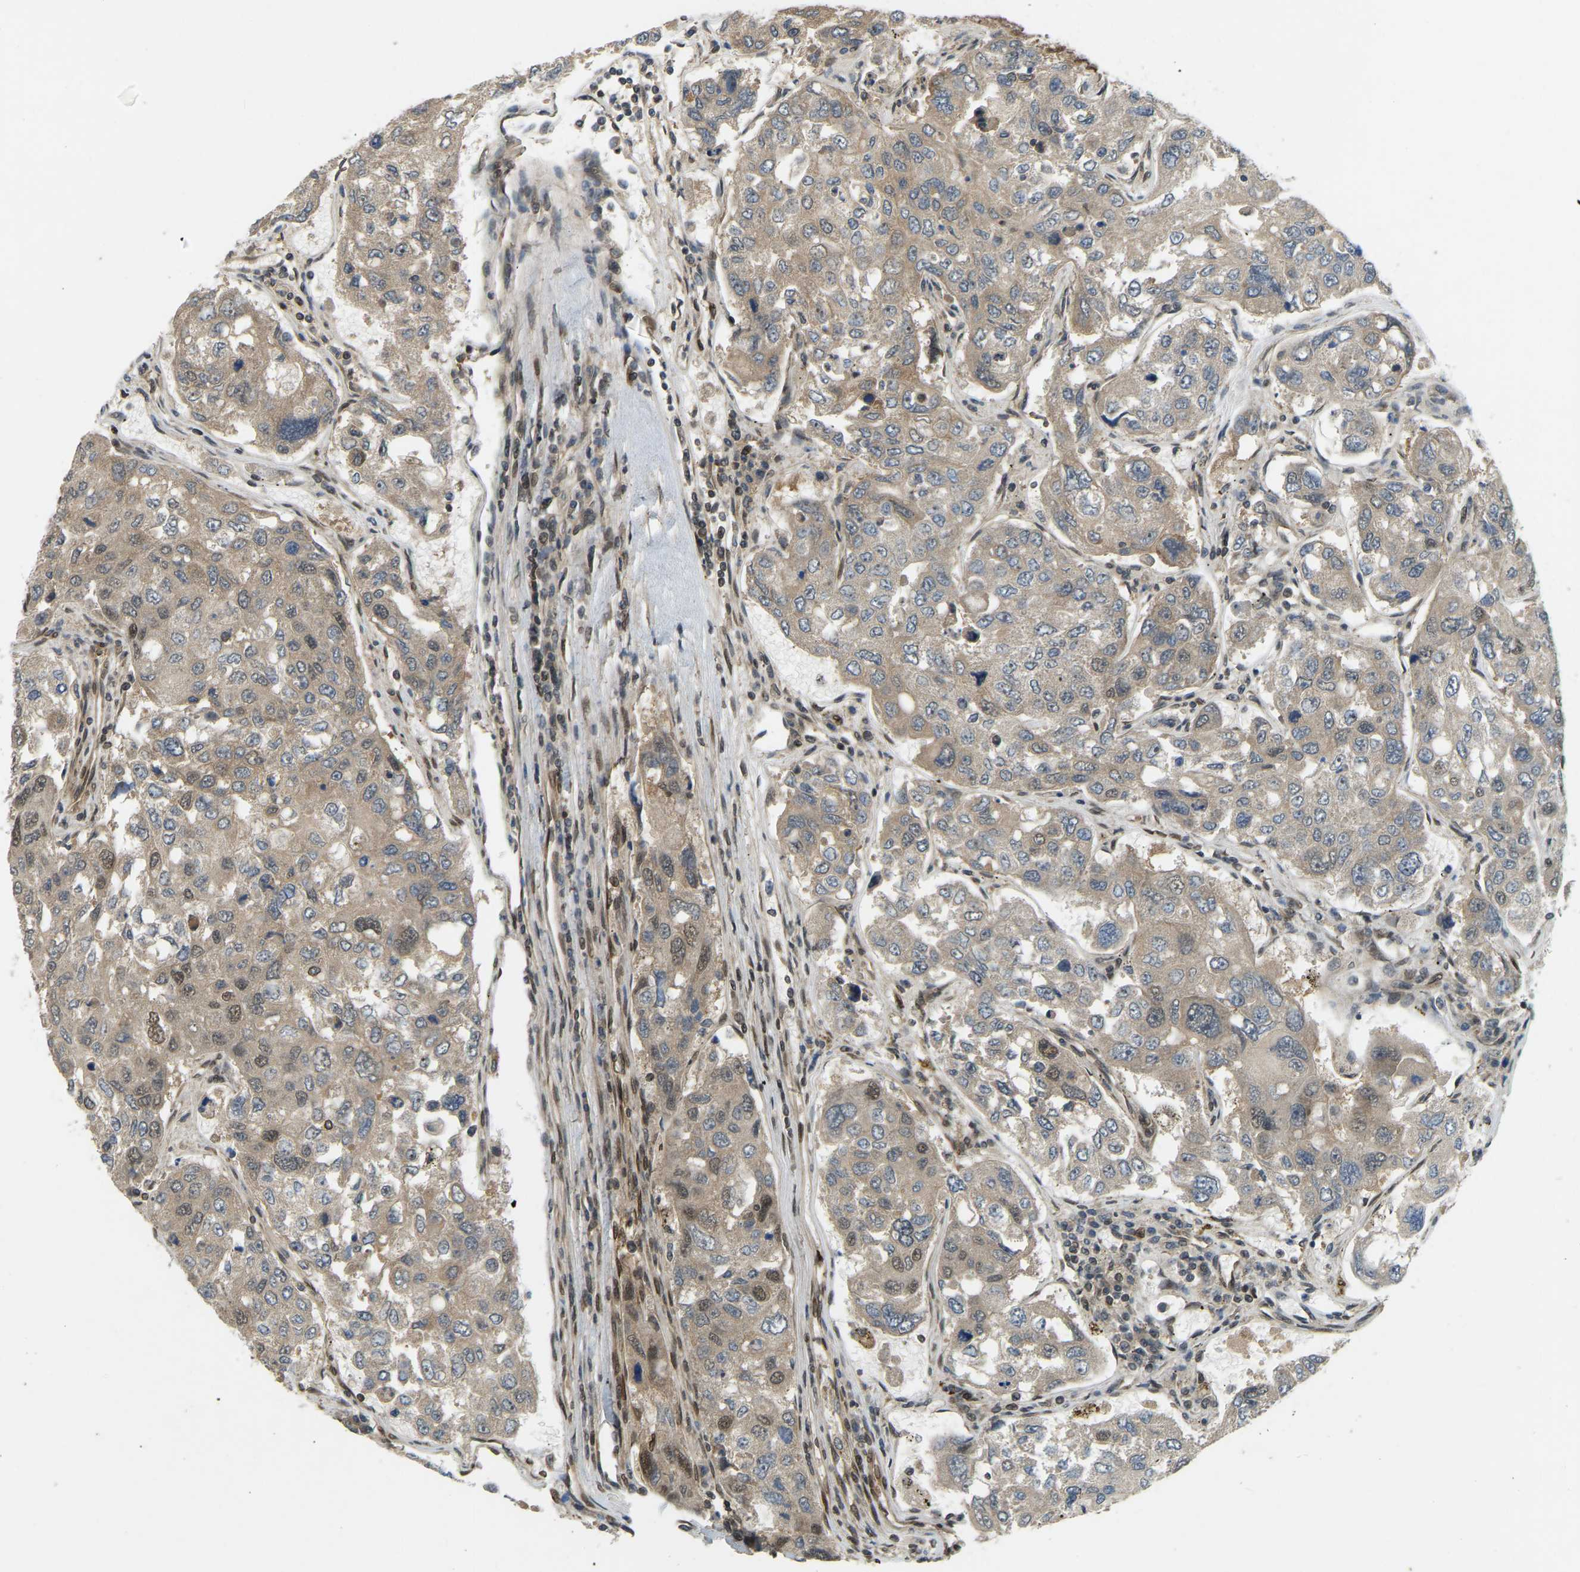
{"staining": {"intensity": "moderate", "quantity": "25%-75%", "location": "nuclear"}, "tissue": "urothelial cancer", "cell_type": "Tumor cells", "image_type": "cancer", "snomed": [{"axis": "morphology", "description": "Urothelial carcinoma, High grade"}, {"axis": "topography", "description": "Lymph node"}, {"axis": "topography", "description": "Urinary bladder"}], "caption": "A brown stain highlights moderate nuclear positivity of a protein in human high-grade urothelial carcinoma tumor cells. Ihc stains the protein of interest in brown and the nuclei are stained blue.", "gene": "SYNE1", "patient": {"sex": "male", "age": 51}}